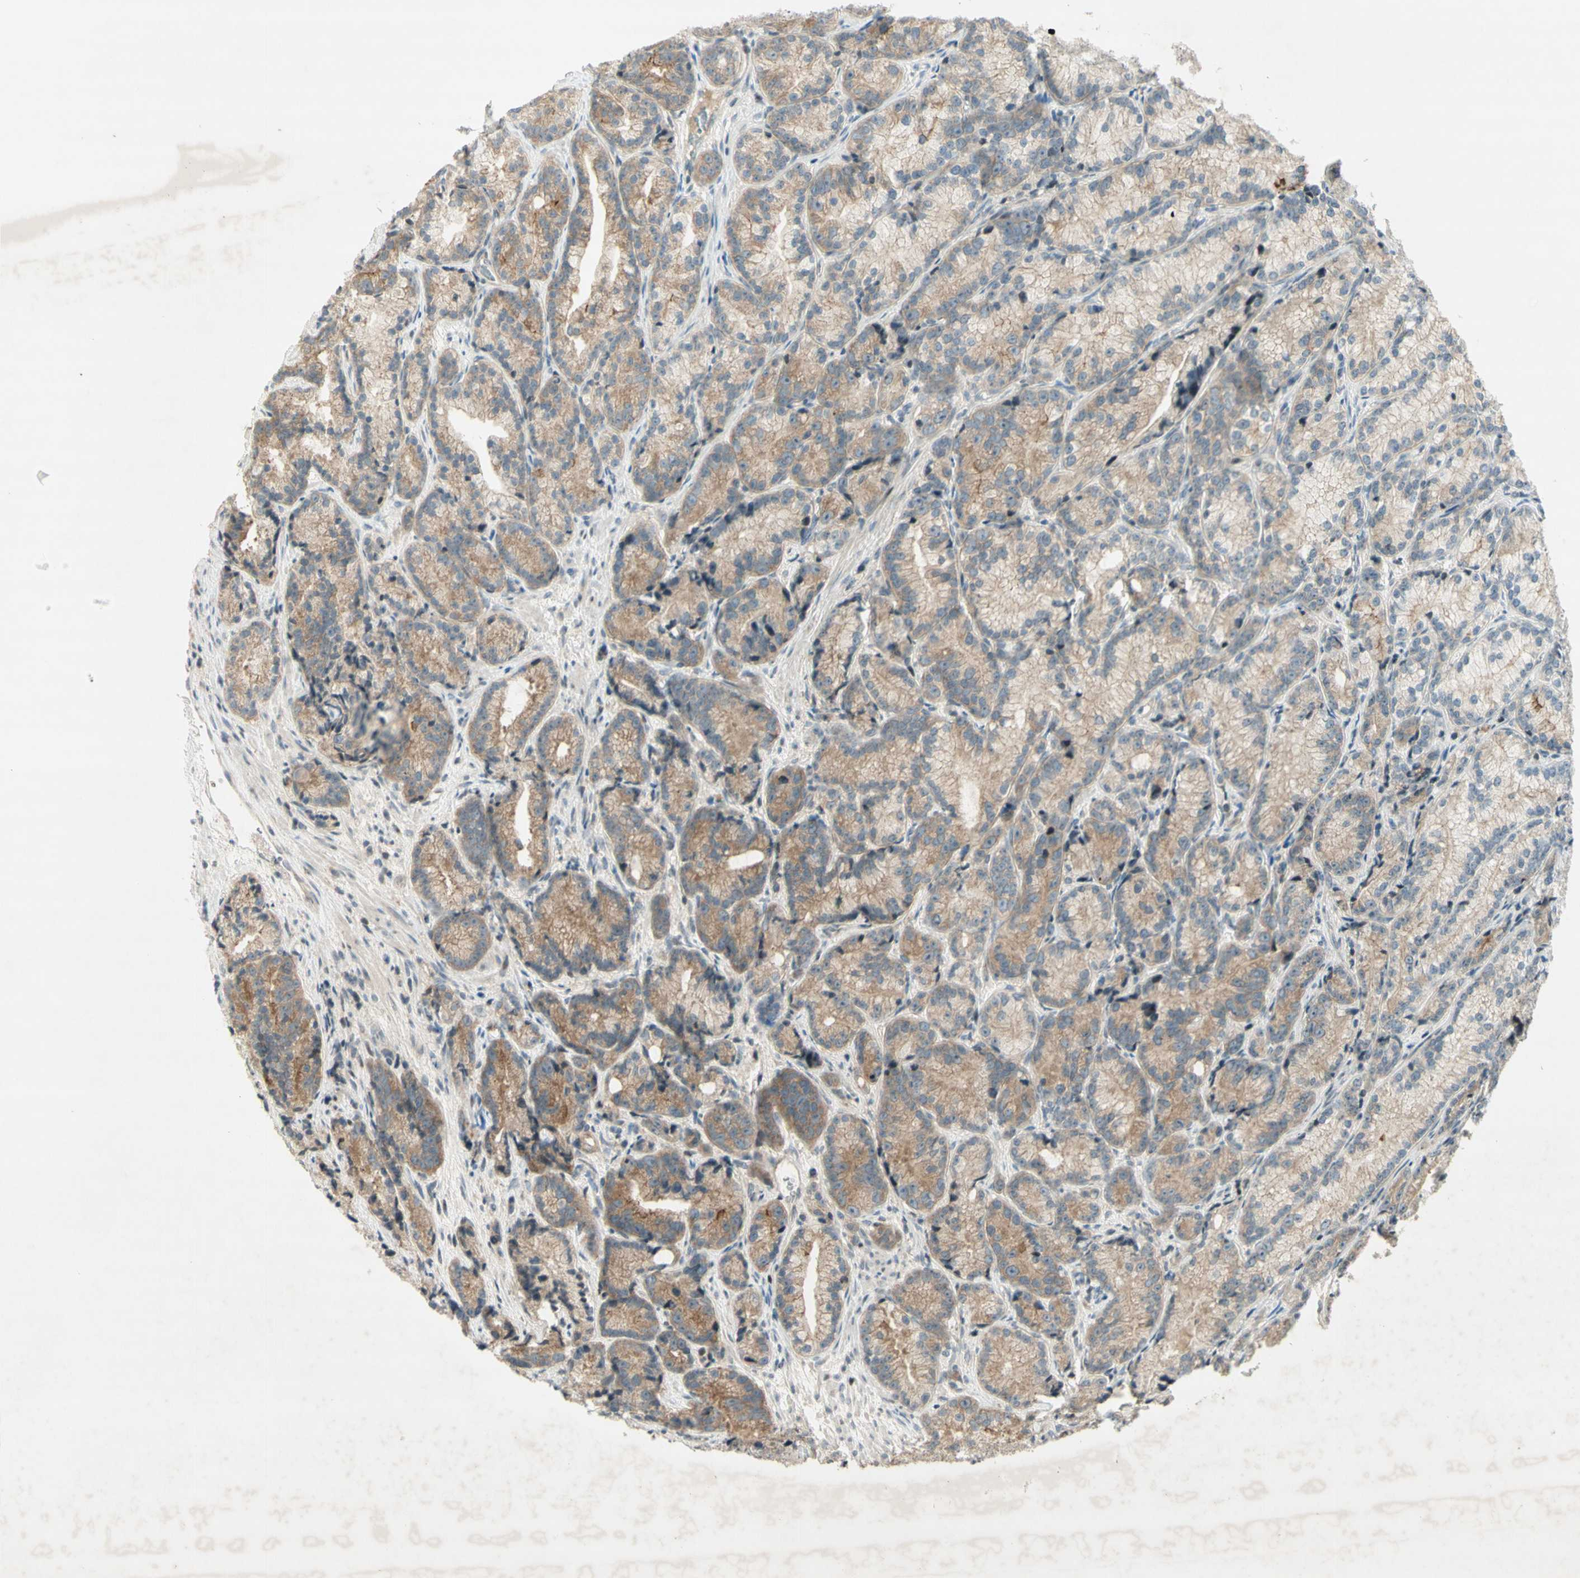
{"staining": {"intensity": "moderate", "quantity": ">75%", "location": "cytoplasmic/membranous"}, "tissue": "prostate cancer", "cell_type": "Tumor cells", "image_type": "cancer", "snomed": [{"axis": "morphology", "description": "Adenocarcinoma, Low grade"}, {"axis": "topography", "description": "Prostate"}], "caption": "A brown stain labels moderate cytoplasmic/membranous expression of a protein in prostate cancer tumor cells.", "gene": "ETF1", "patient": {"sex": "male", "age": 89}}